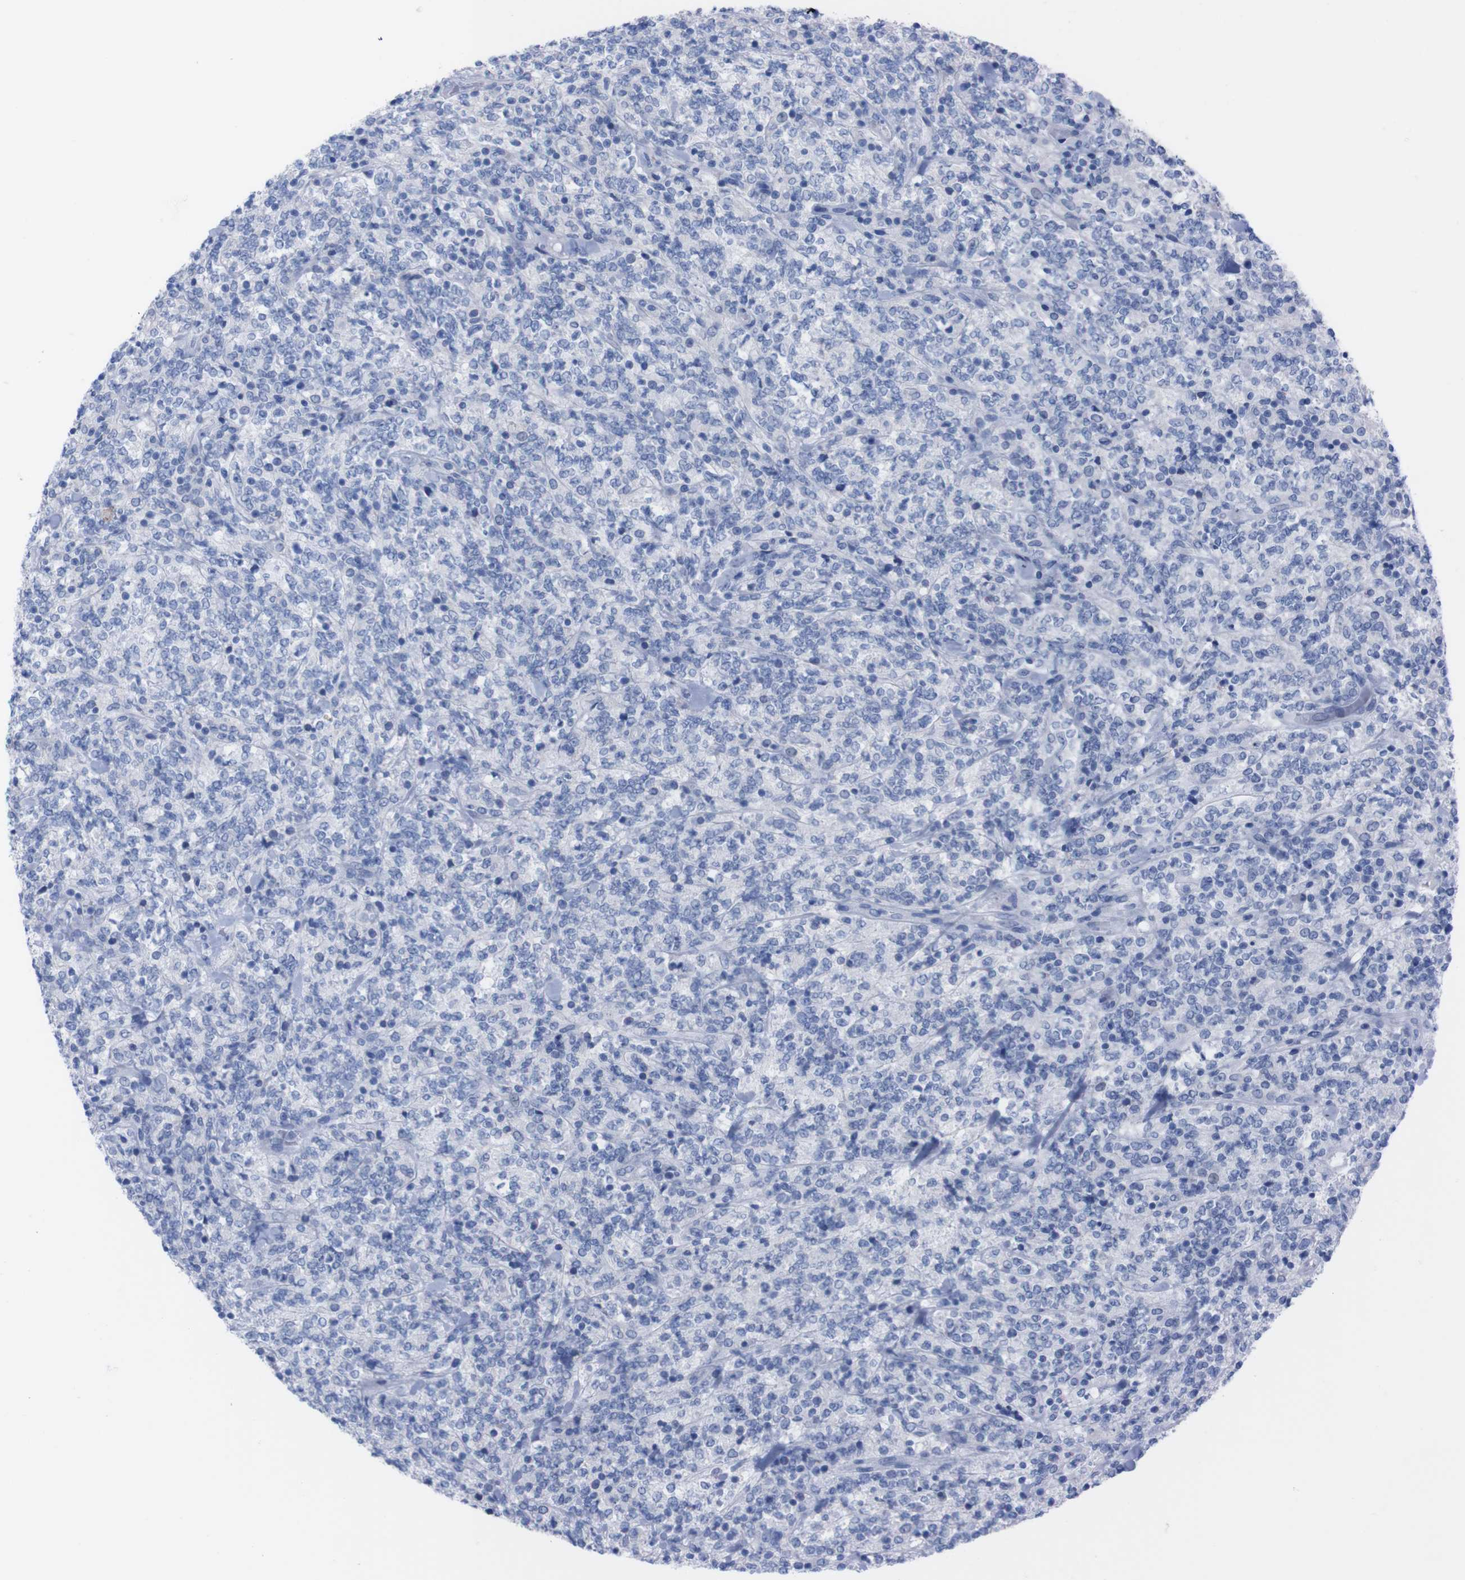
{"staining": {"intensity": "negative", "quantity": "none", "location": "none"}, "tissue": "lymphoma", "cell_type": "Tumor cells", "image_type": "cancer", "snomed": [{"axis": "morphology", "description": "Malignant lymphoma, non-Hodgkin's type, High grade"}, {"axis": "topography", "description": "Soft tissue"}], "caption": "Lymphoma was stained to show a protein in brown. There is no significant staining in tumor cells.", "gene": "TMEM243", "patient": {"sex": "male", "age": 18}}